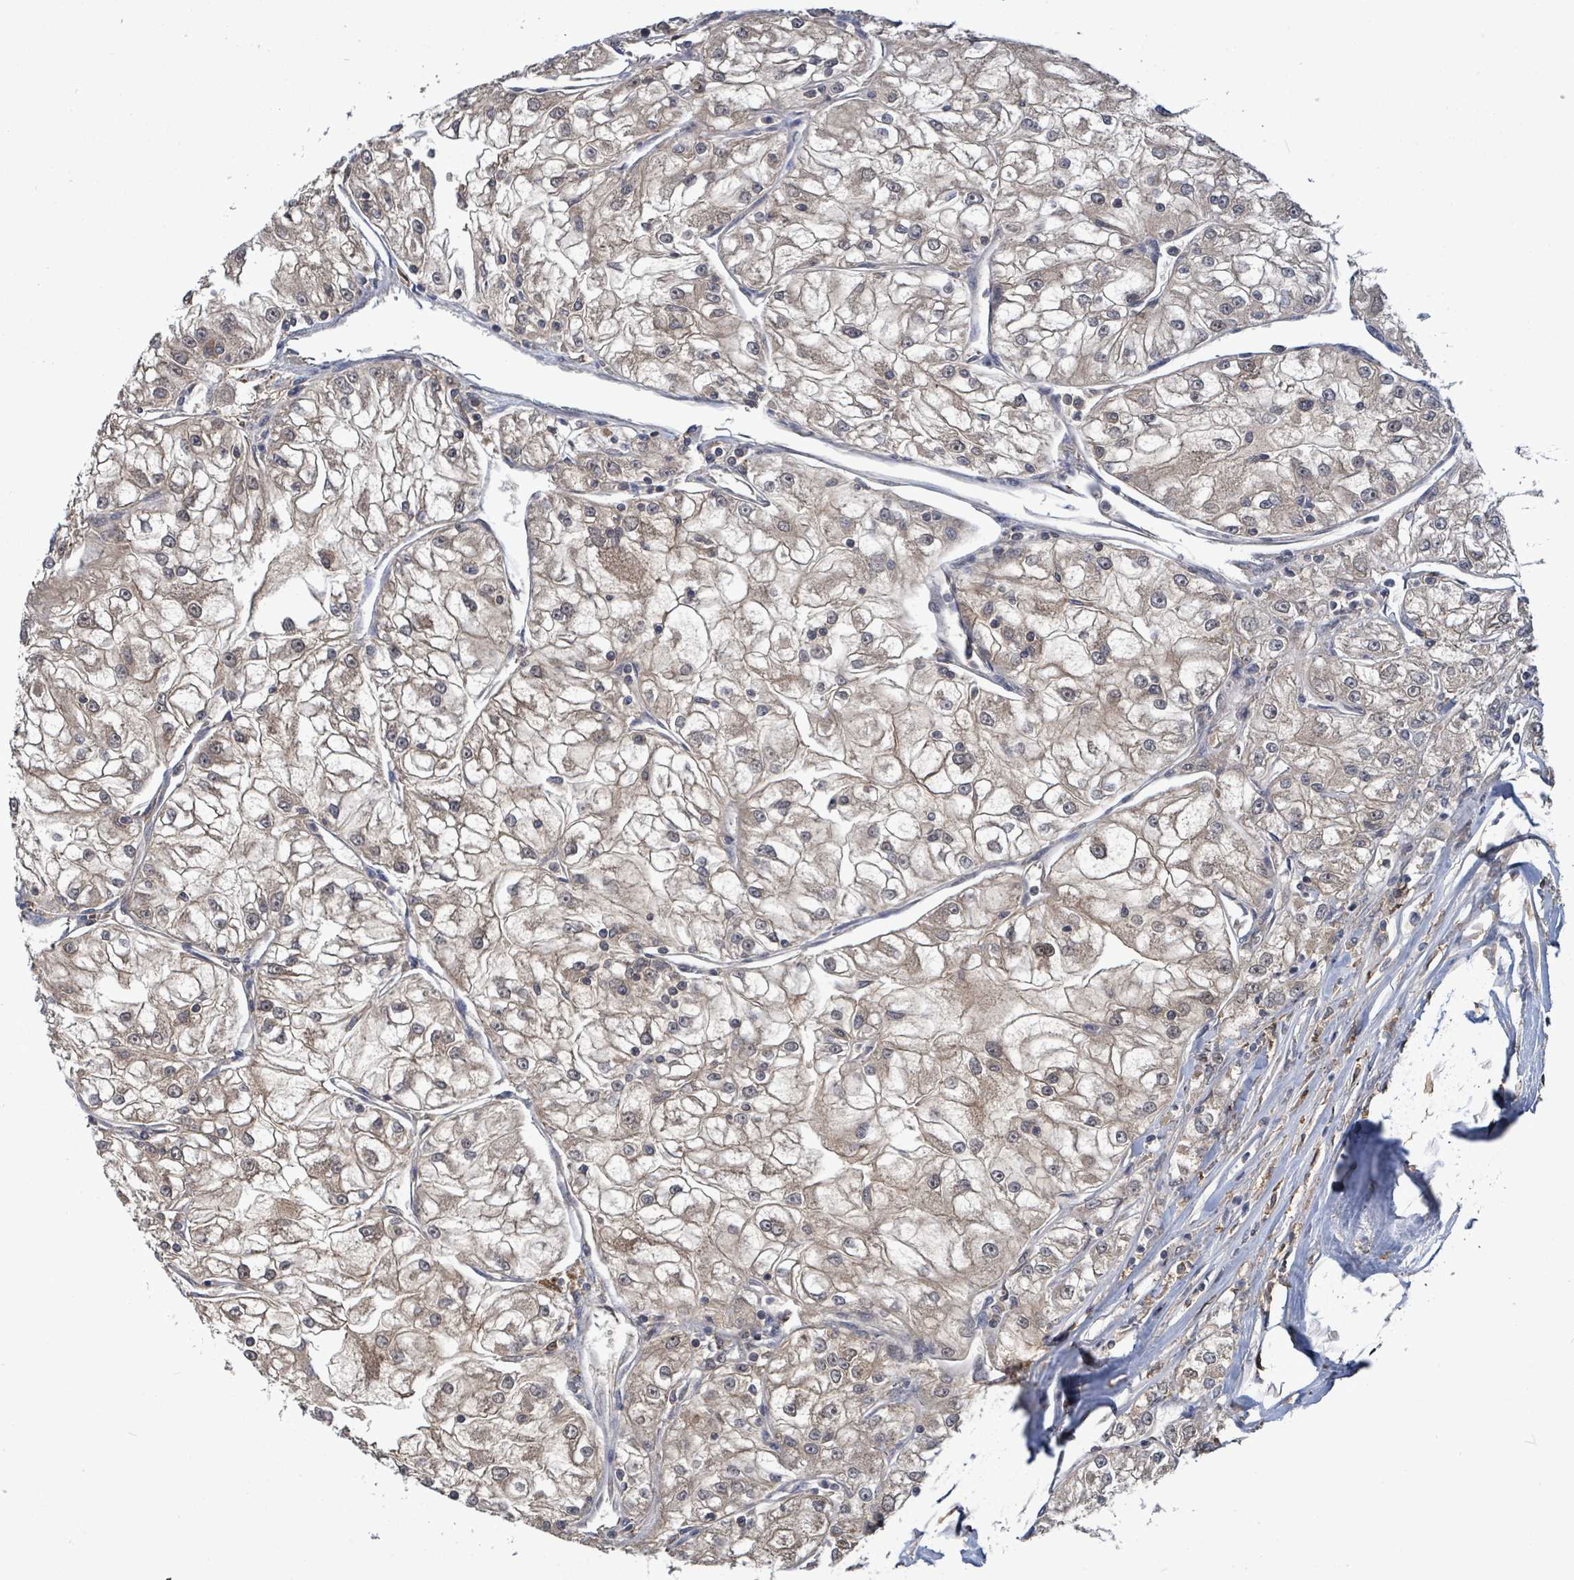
{"staining": {"intensity": "weak", "quantity": "<25%", "location": "cytoplasmic/membranous"}, "tissue": "renal cancer", "cell_type": "Tumor cells", "image_type": "cancer", "snomed": [{"axis": "morphology", "description": "Adenocarcinoma, NOS"}, {"axis": "topography", "description": "Kidney"}], "caption": "A high-resolution histopathology image shows immunohistochemistry staining of adenocarcinoma (renal), which shows no significant positivity in tumor cells. Brightfield microscopy of IHC stained with DAB (brown) and hematoxylin (blue), captured at high magnification.", "gene": "FBXO6", "patient": {"sex": "female", "age": 72}}